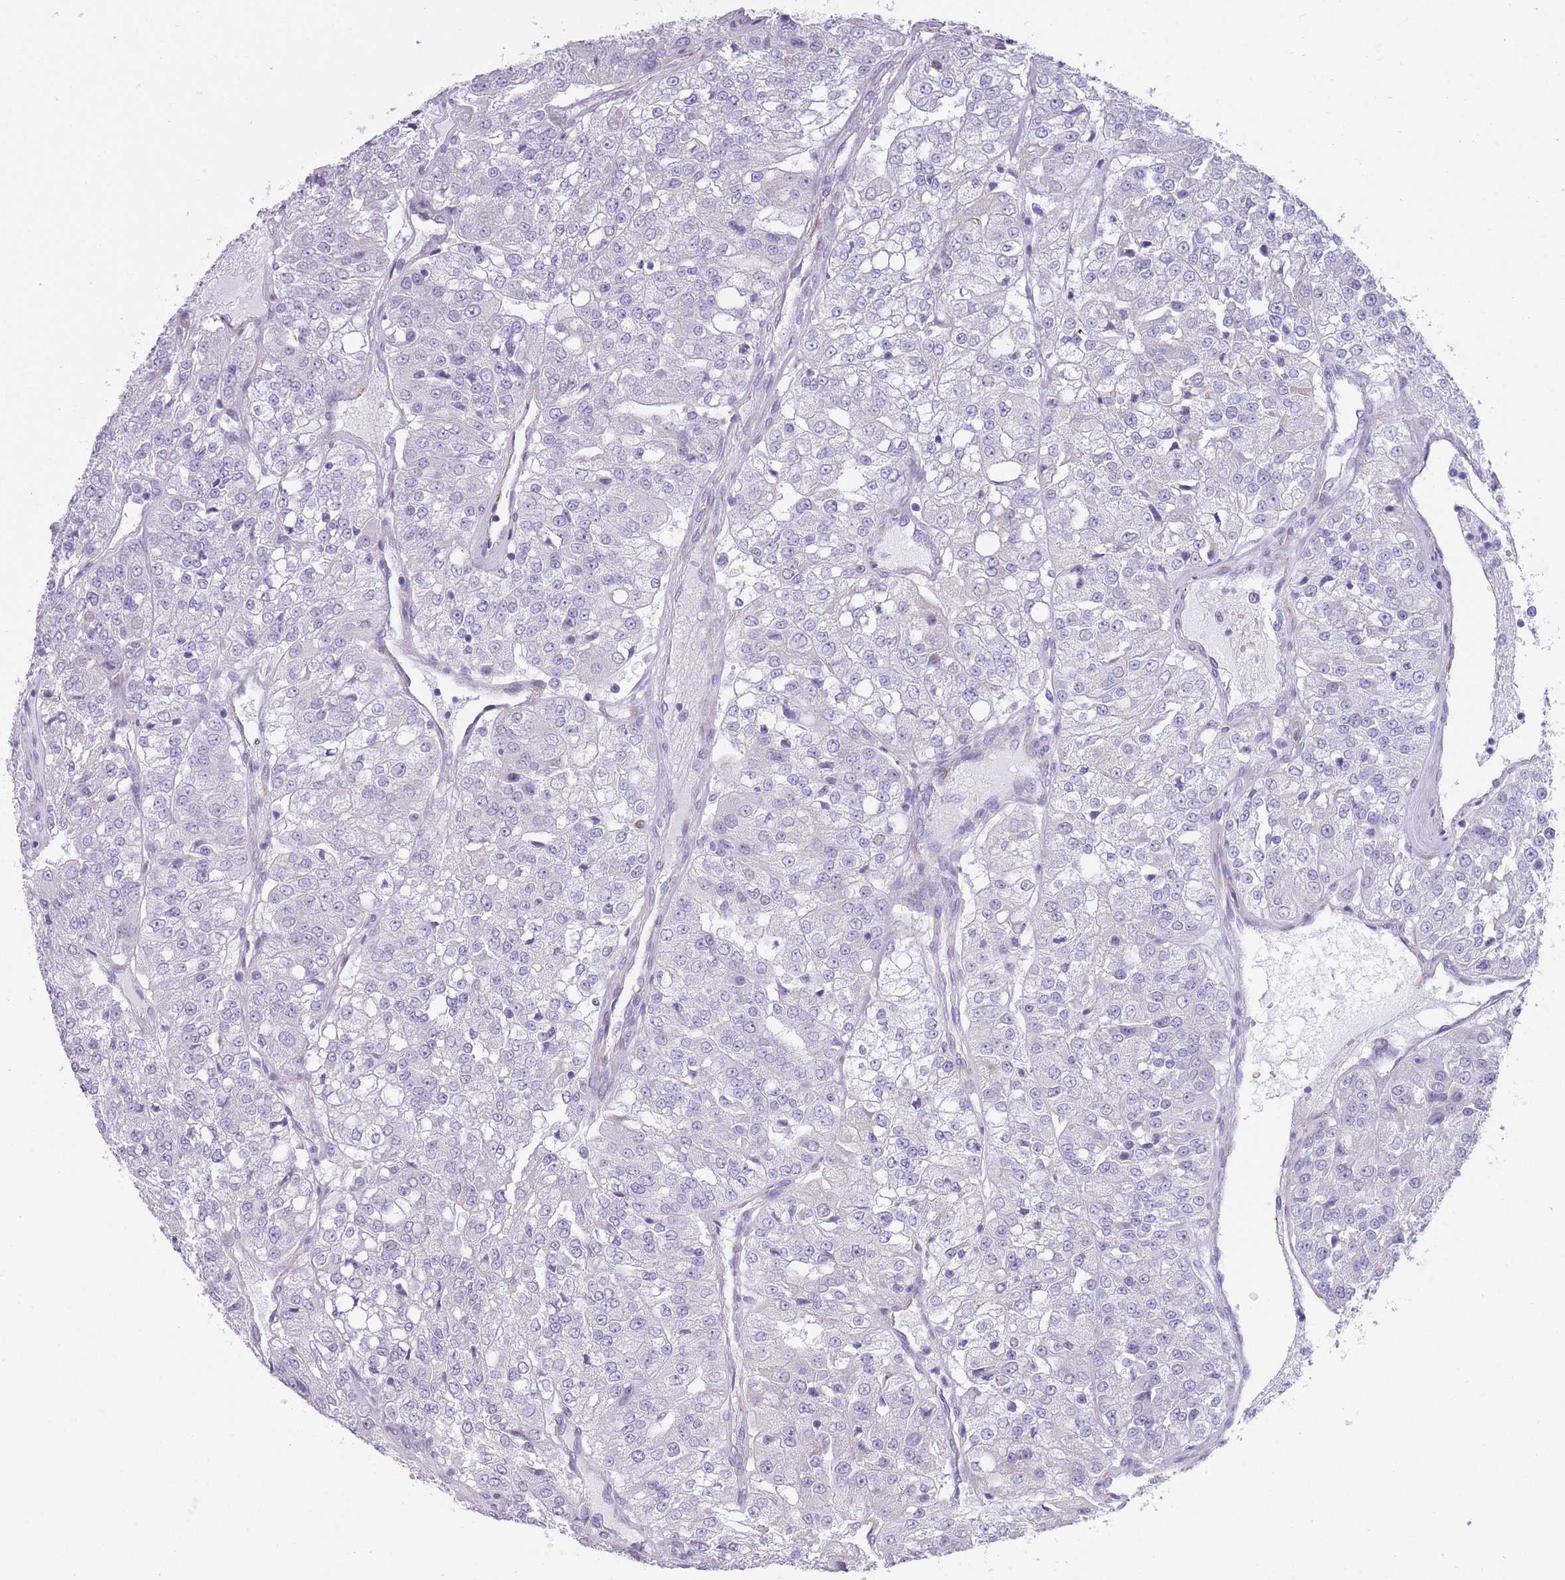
{"staining": {"intensity": "negative", "quantity": "none", "location": "none"}, "tissue": "renal cancer", "cell_type": "Tumor cells", "image_type": "cancer", "snomed": [{"axis": "morphology", "description": "Adenocarcinoma, NOS"}, {"axis": "topography", "description": "Kidney"}], "caption": "IHC micrograph of neoplastic tissue: renal cancer (adenocarcinoma) stained with DAB (3,3'-diaminobenzidine) shows no significant protein expression in tumor cells.", "gene": "PTCD1", "patient": {"sex": "female", "age": 63}}